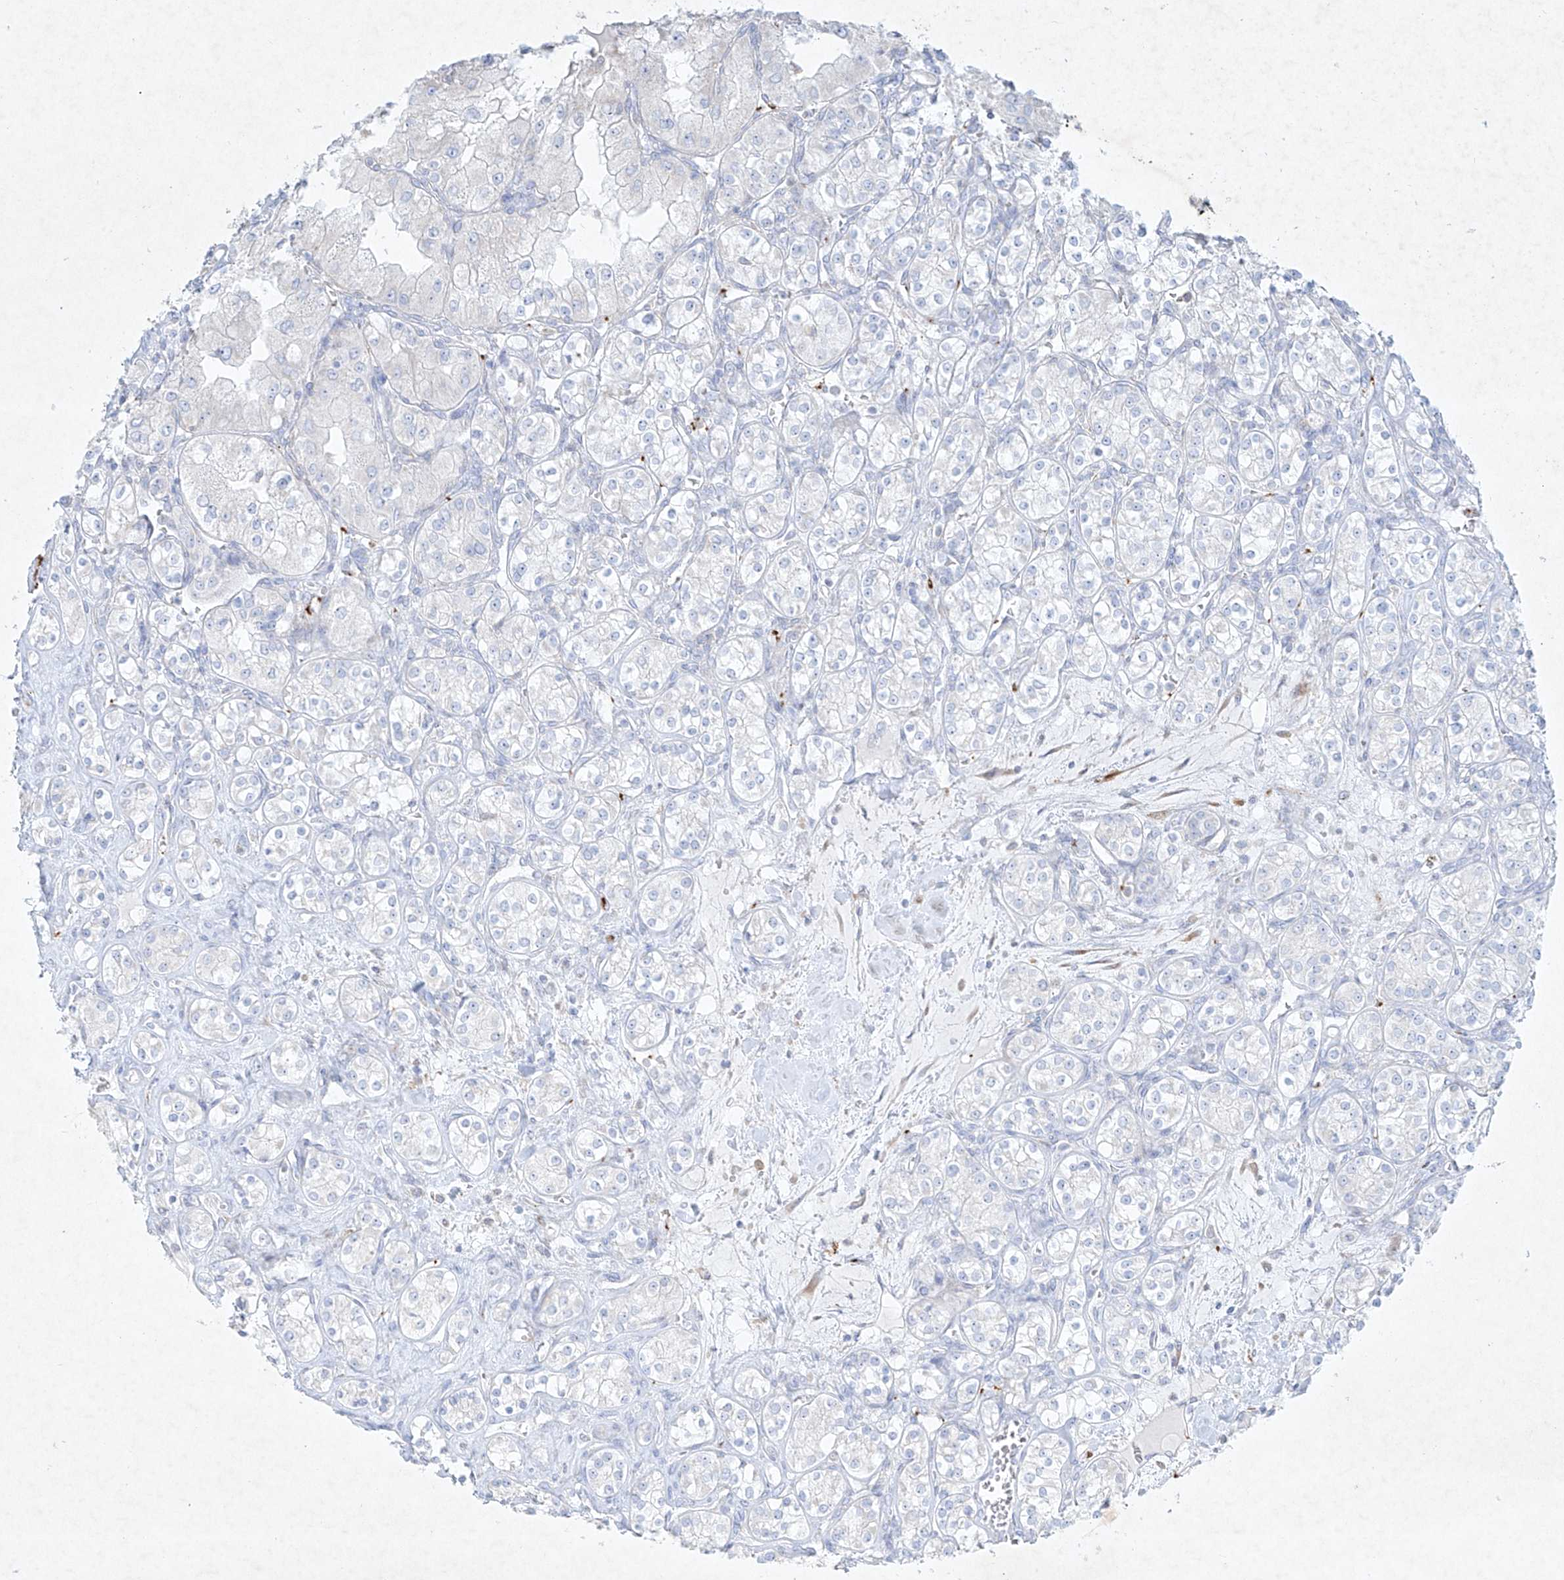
{"staining": {"intensity": "negative", "quantity": "none", "location": "none"}, "tissue": "renal cancer", "cell_type": "Tumor cells", "image_type": "cancer", "snomed": [{"axis": "morphology", "description": "Adenocarcinoma, NOS"}, {"axis": "topography", "description": "Kidney"}], "caption": "Renal adenocarcinoma was stained to show a protein in brown. There is no significant positivity in tumor cells.", "gene": "PLEK", "patient": {"sex": "male", "age": 77}}